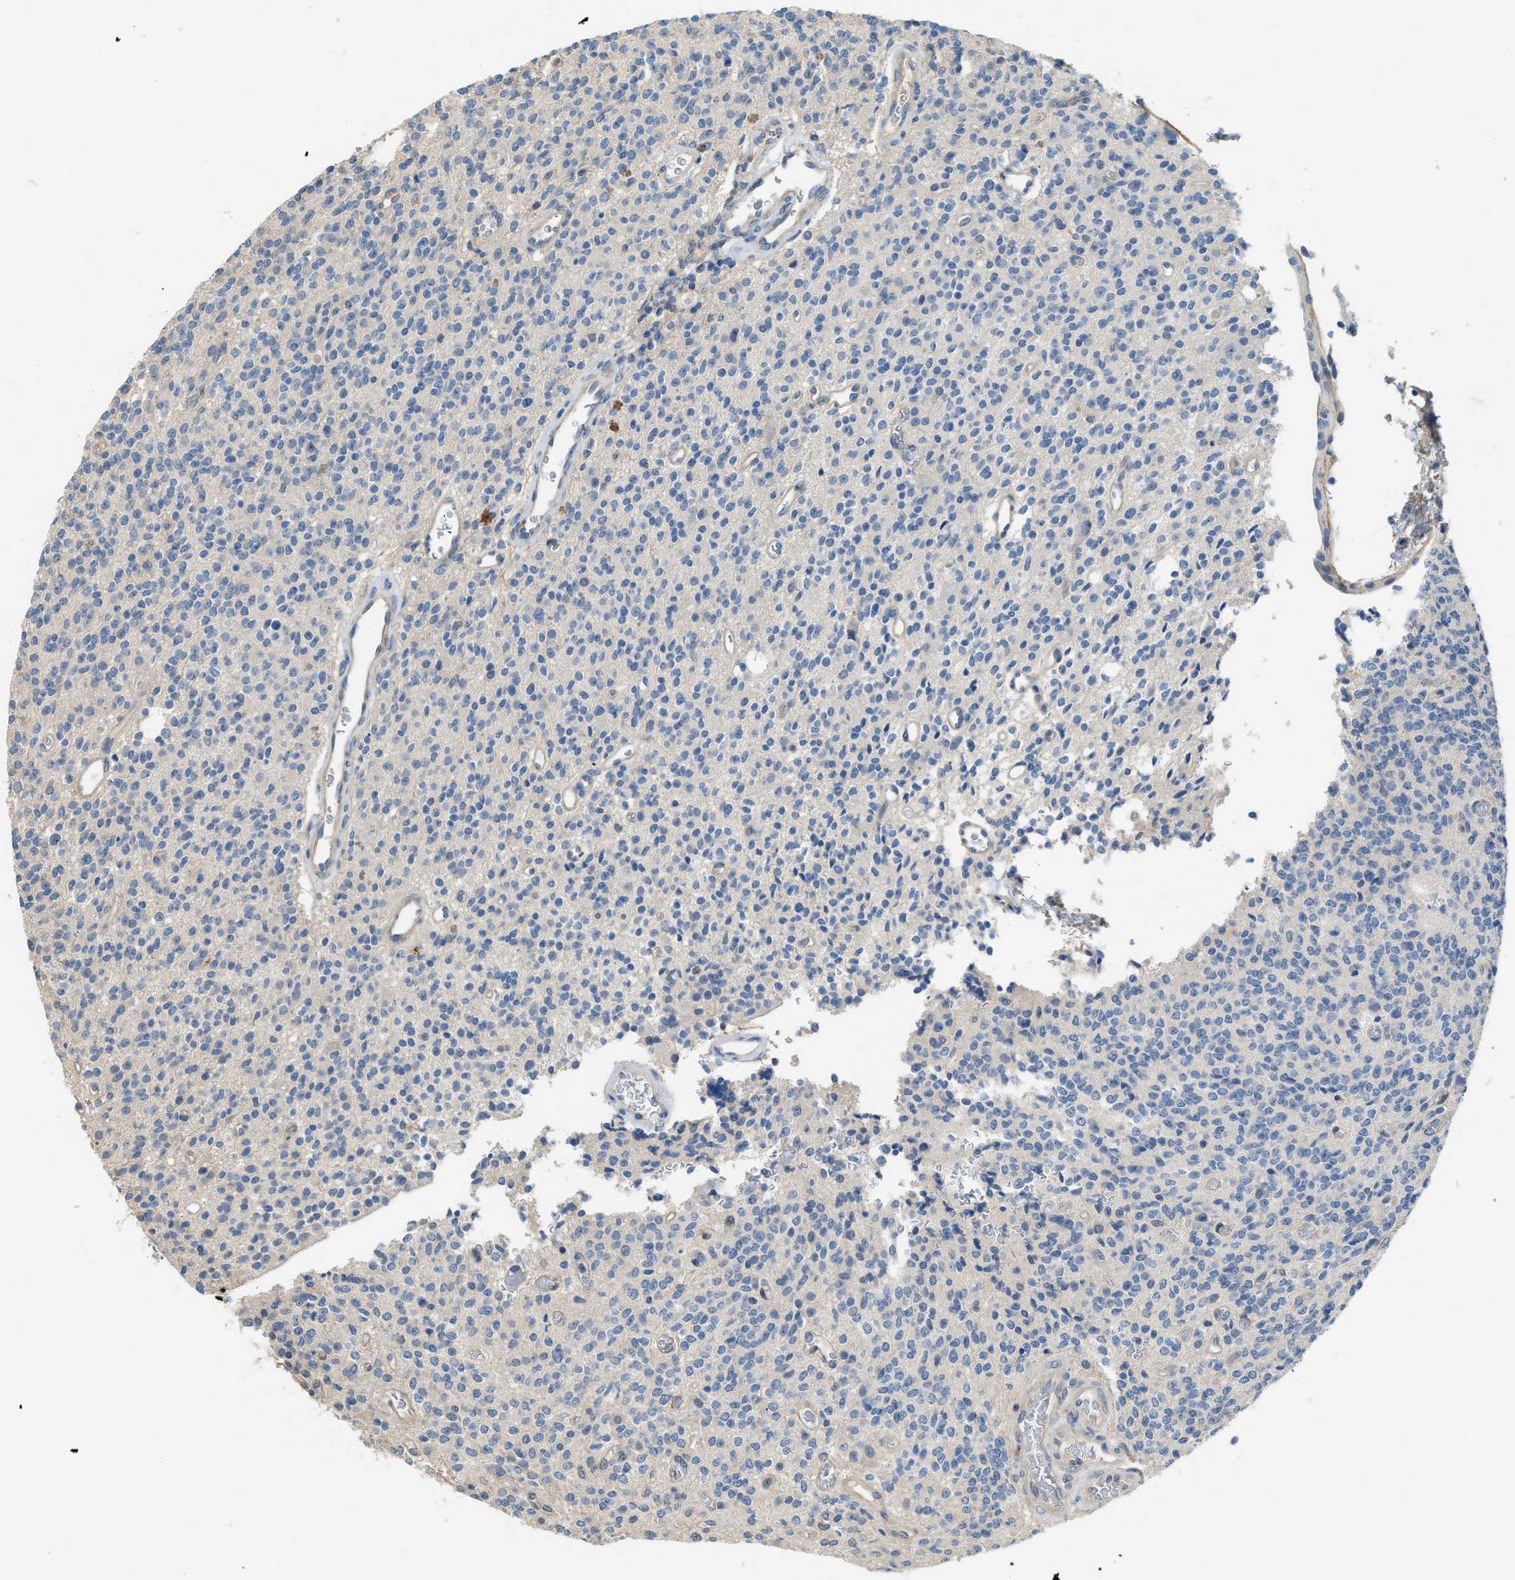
{"staining": {"intensity": "negative", "quantity": "none", "location": "none"}, "tissue": "glioma", "cell_type": "Tumor cells", "image_type": "cancer", "snomed": [{"axis": "morphology", "description": "Glioma, malignant, High grade"}, {"axis": "topography", "description": "Brain"}], "caption": "High power microscopy micrograph of an immunohistochemistry (IHC) histopathology image of high-grade glioma (malignant), revealing no significant staining in tumor cells. (IHC, brightfield microscopy, high magnification).", "gene": "TMEM154", "patient": {"sex": "male", "age": 68}}